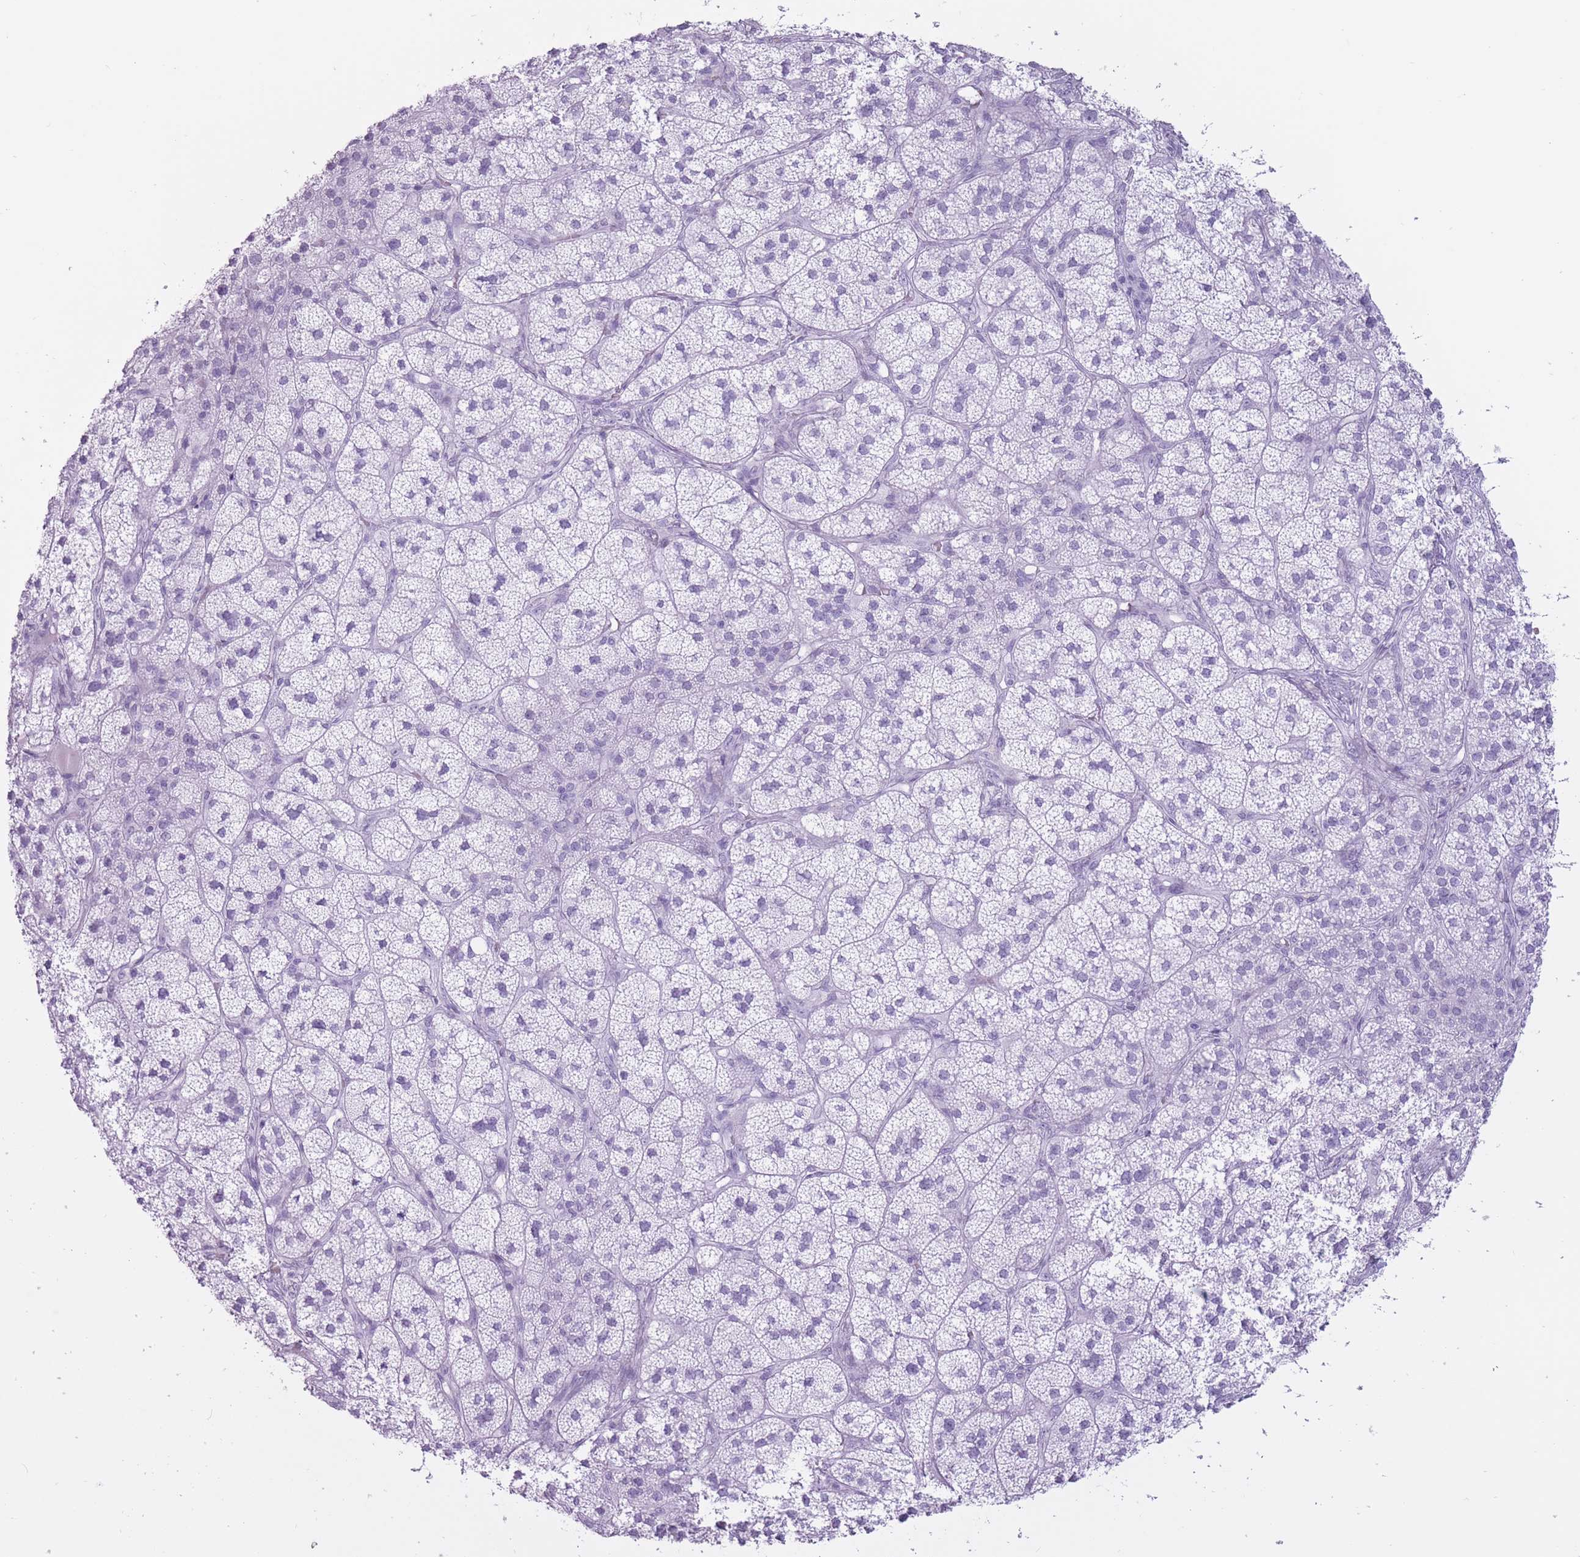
{"staining": {"intensity": "negative", "quantity": "none", "location": "none"}, "tissue": "adrenal gland", "cell_type": "Glandular cells", "image_type": "normal", "snomed": [{"axis": "morphology", "description": "Normal tissue, NOS"}, {"axis": "topography", "description": "Adrenal gland"}], "caption": "An image of adrenal gland stained for a protein displays no brown staining in glandular cells.", "gene": "PNMA3", "patient": {"sex": "female", "age": 58}}